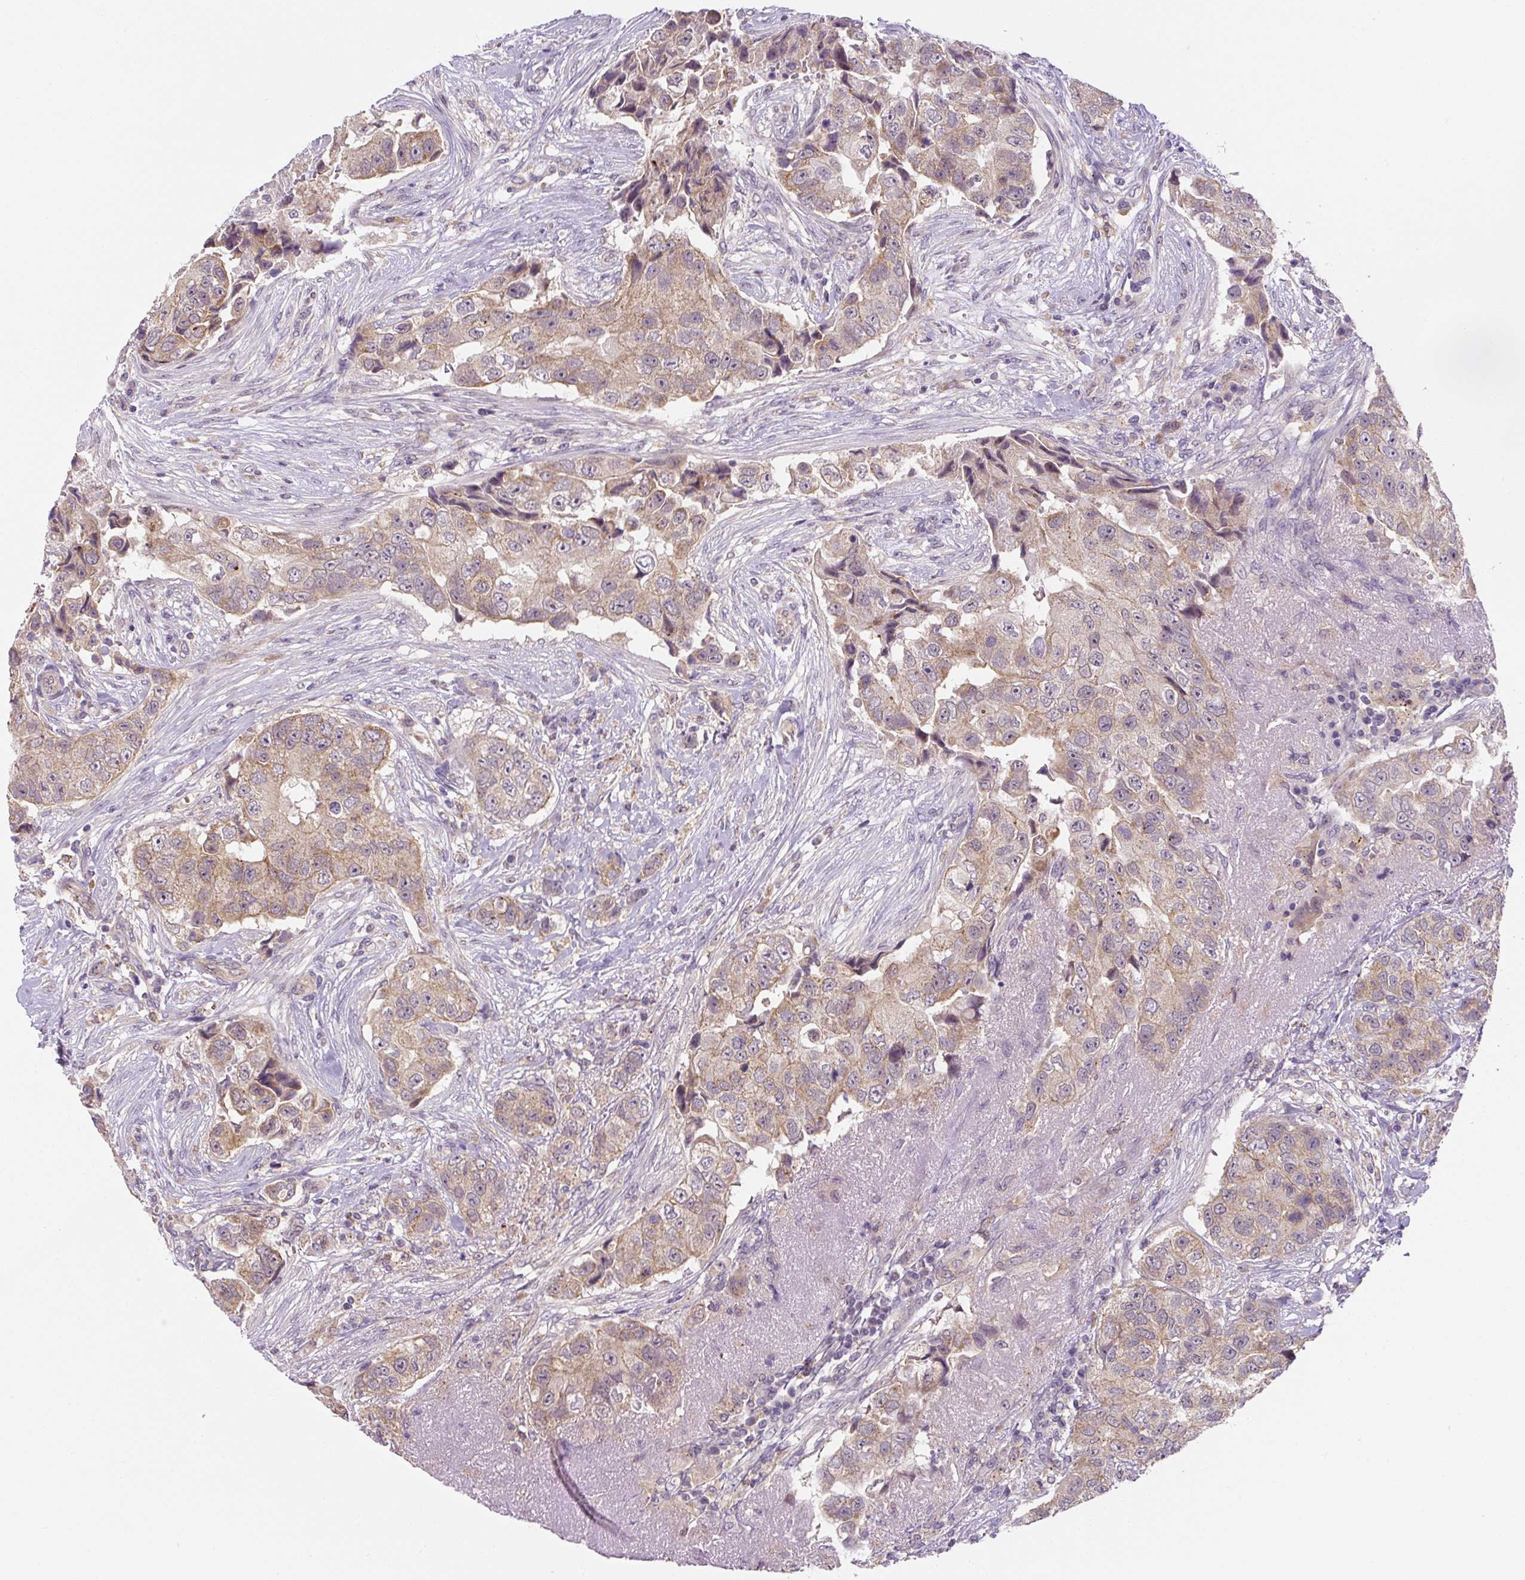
{"staining": {"intensity": "weak", "quantity": ">75%", "location": "cytoplasmic/membranous"}, "tissue": "breast cancer", "cell_type": "Tumor cells", "image_type": "cancer", "snomed": [{"axis": "morphology", "description": "Normal tissue, NOS"}, {"axis": "morphology", "description": "Duct carcinoma"}, {"axis": "topography", "description": "Breast"}], "caption": "Protein expression analysis of human breast cancer (intraductal carcinoma) reveals weak cytoplasmic/membranous expression in about >75% of tumor cells.", "gene": "PLA2G4A", "patient": {"sex": "female", "age": 62}}